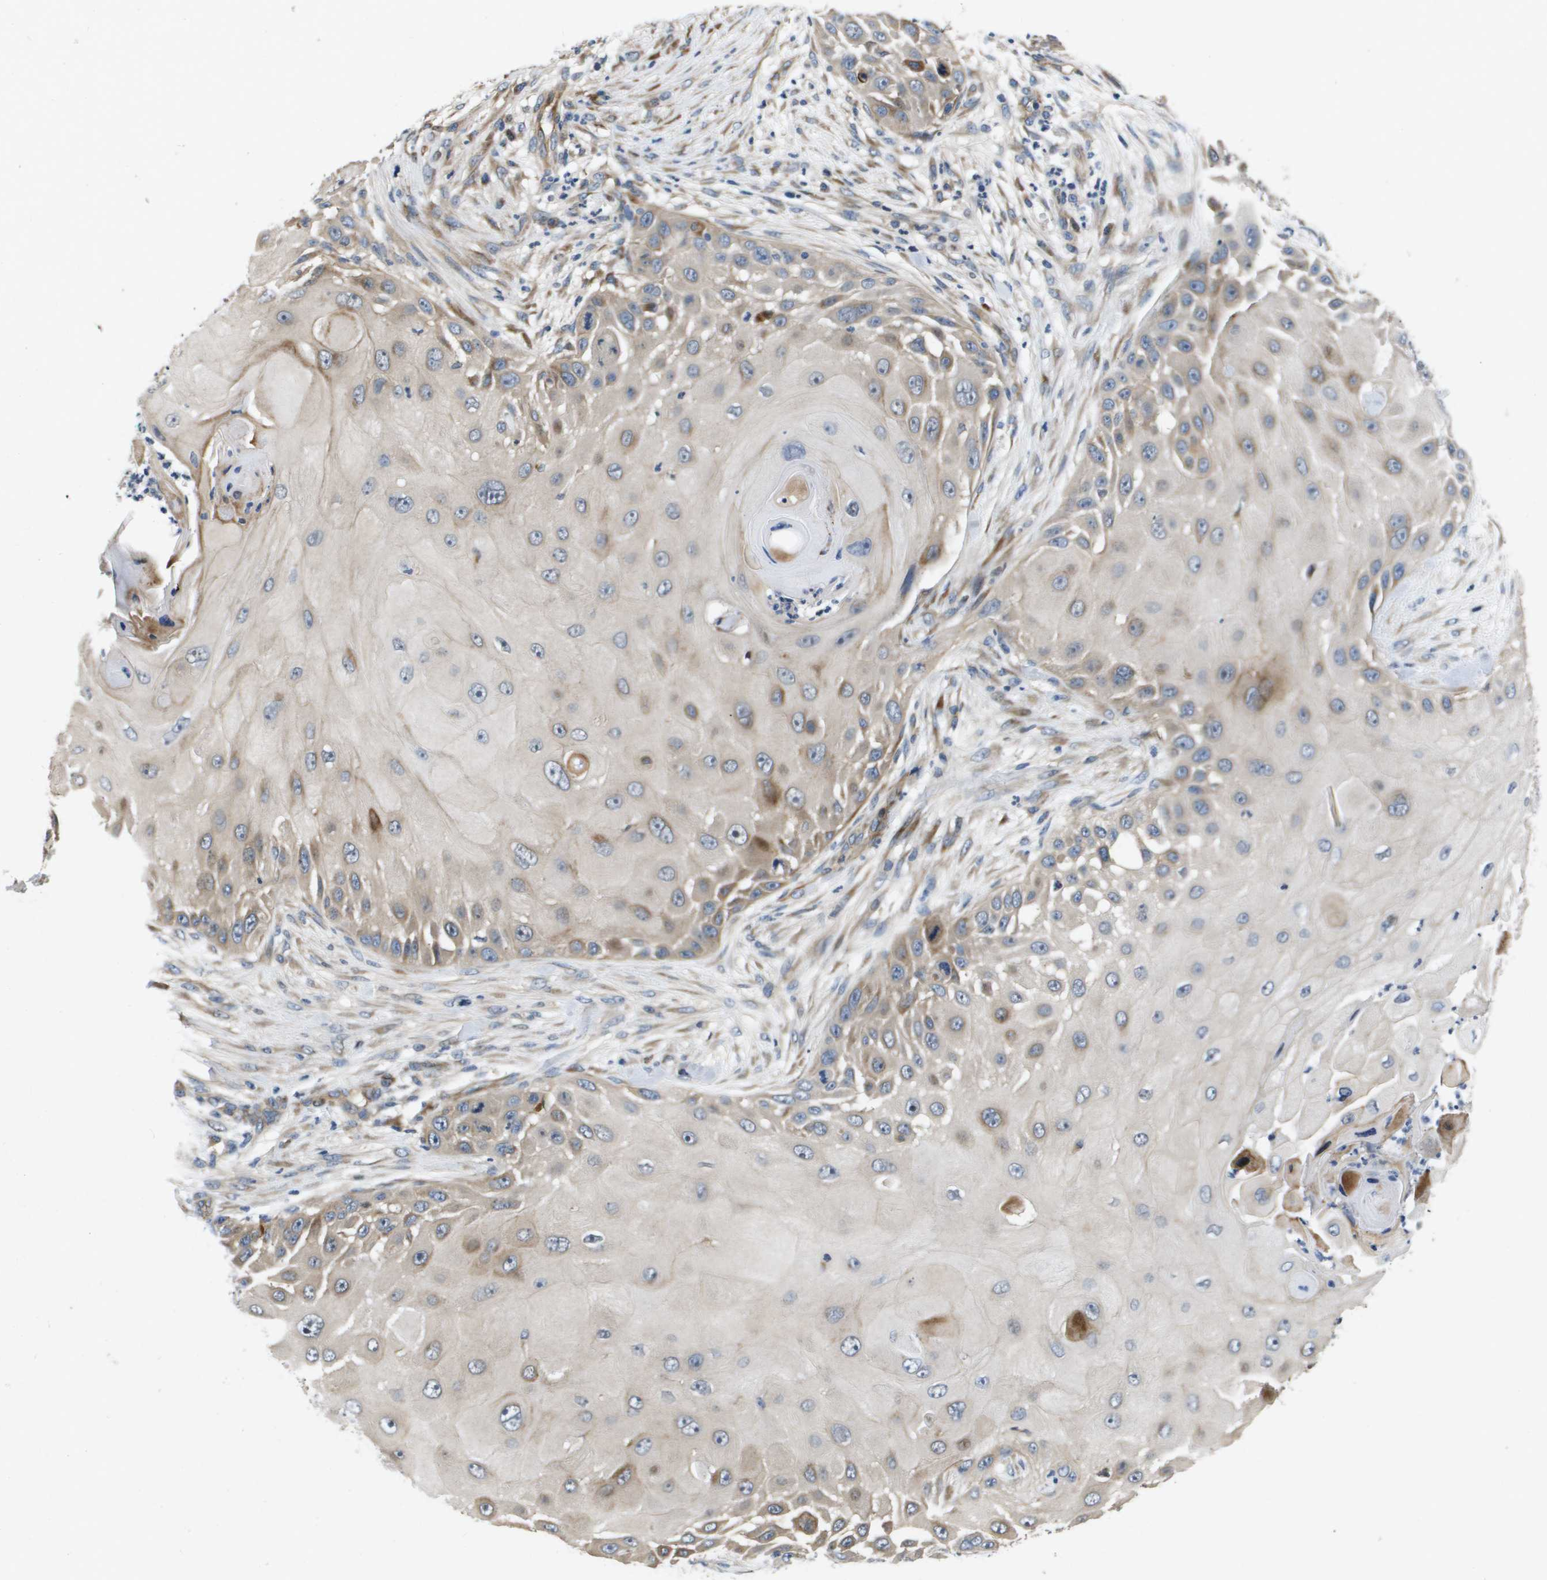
{"staining": {"intensity": "weak", "quantity": "<25%", "location": "cytoplasmic/membranous"}, "tissue": "skin cancer", "cell_type": "Tumor cells", "image_type": "cancer", "snomed": [{"axis": "morphology", "description": "Squamous cell carcinoma, NOS"}, {"axis": "topography", "description": "Skin"}], "caption": "Tumor cells show no significant staining in squamous cell carcinoma (skin).", "gene": "ENTPD2", "patient": {"sex": "female", "age": 44}}